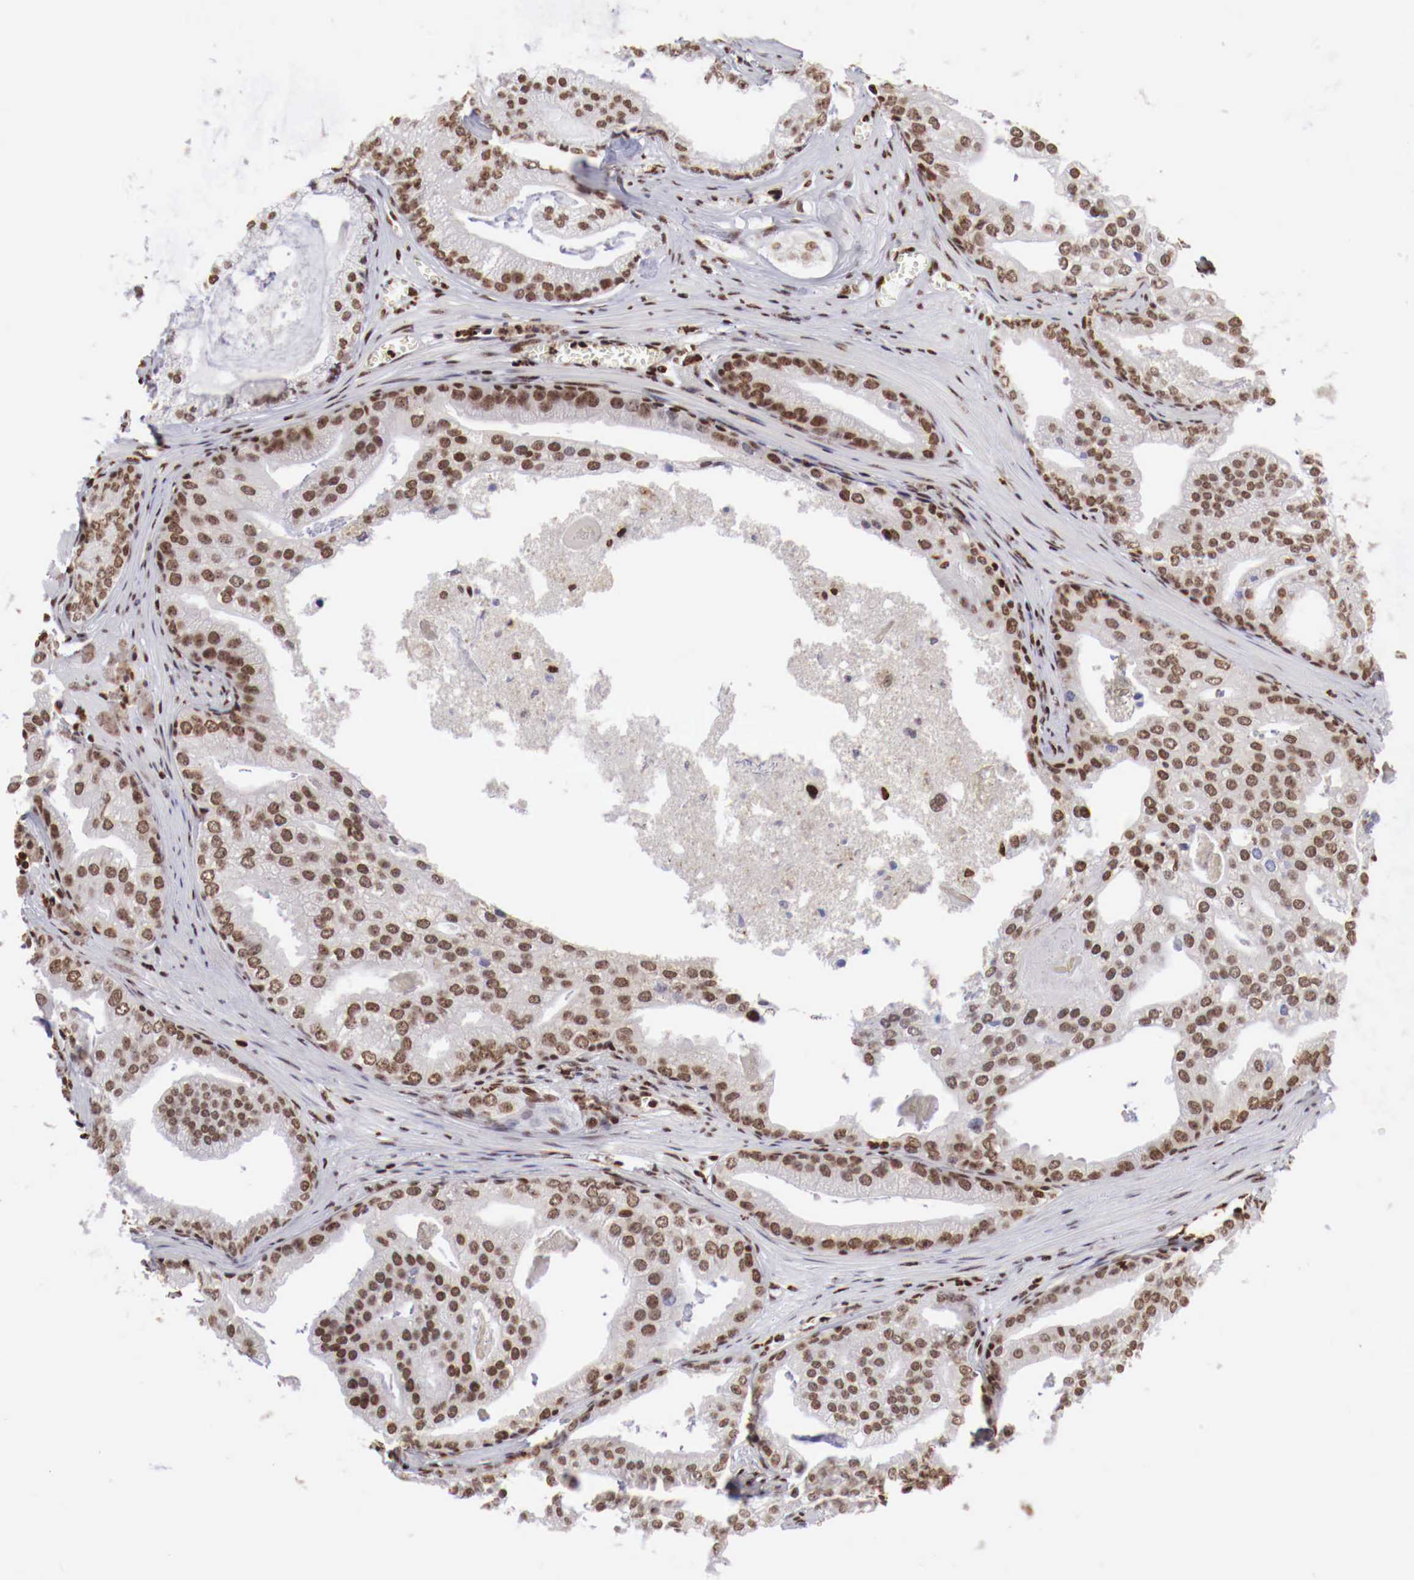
{"staining": {"intensity": "moderate", "quantity": ">75%", "location": "nuclear"}, "tissue": "prostate cancer", "cell_type": "Tumor cells", "image_type": "cancer", "snomed": [{"axis": "morphology", "description": "Adenocarcinoma, High grade"}, {"axis": "topography", "description": "Prostate"}], "caption": "IHC micrograph of prostate cancer stained for a protein (brown), which demonstrates medium levels of moderate nuclear expression in about >75% of tumor cells.", "gene": "MAX", "patient": {"sex": "male", "age": 56}}